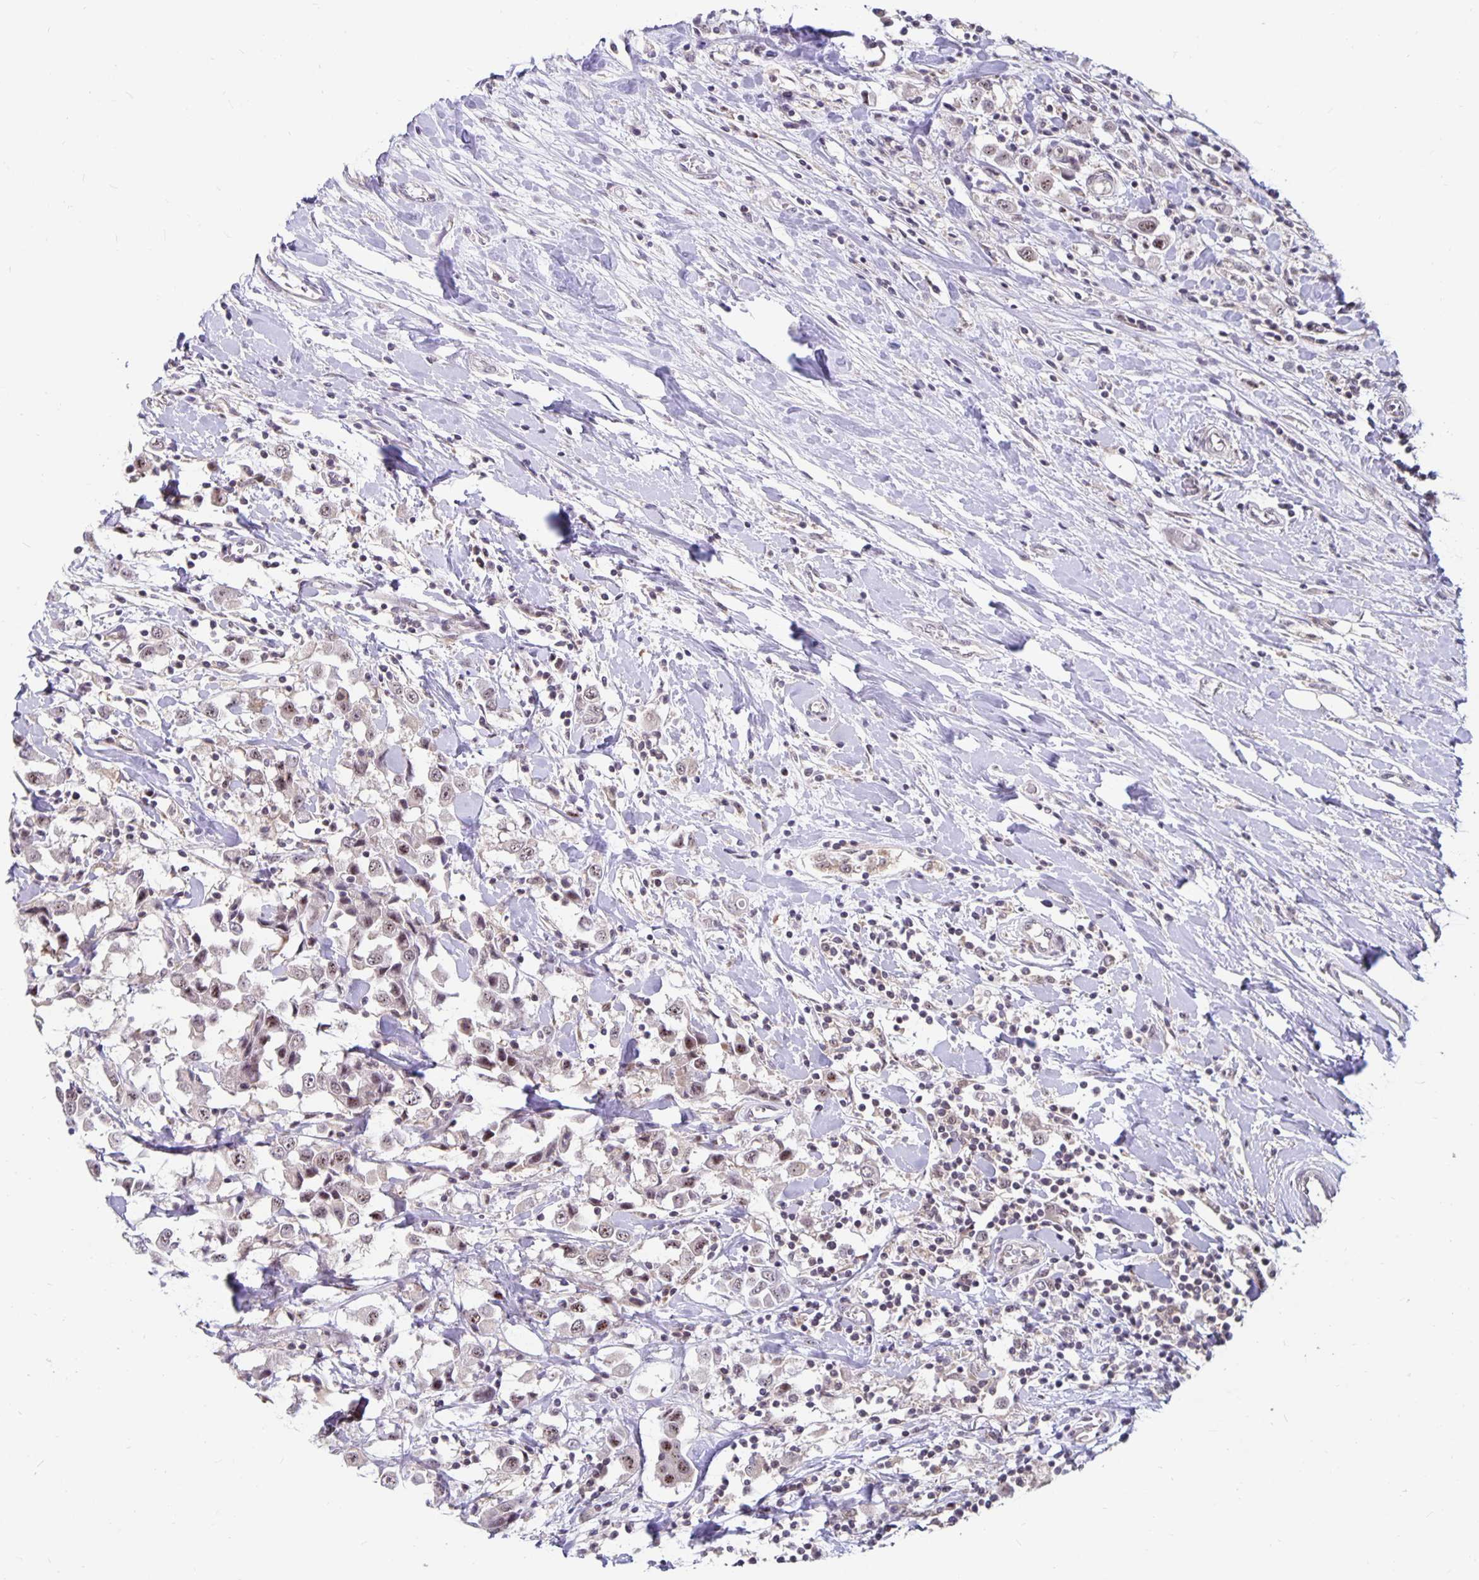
{"staining": {"intensity": "weak", "quantity": ">75%", "location": "nuclear"}, "tissue": "breast cancer", "cell_type": "Tumor cells", "image_type": "cancer", "snomed": [{"axis": "morphology", "description": "Duct carcinoma"}, {"axis": "topography", "description": "Breast"}], "caption": "The image demonstrates immunohistochemical staining of breast cancer. There is weak nuclear expression is present in about >75% of tumor cells.", "gene": "EXOC6B", "patient": {"sex": "female", "age": 61}}